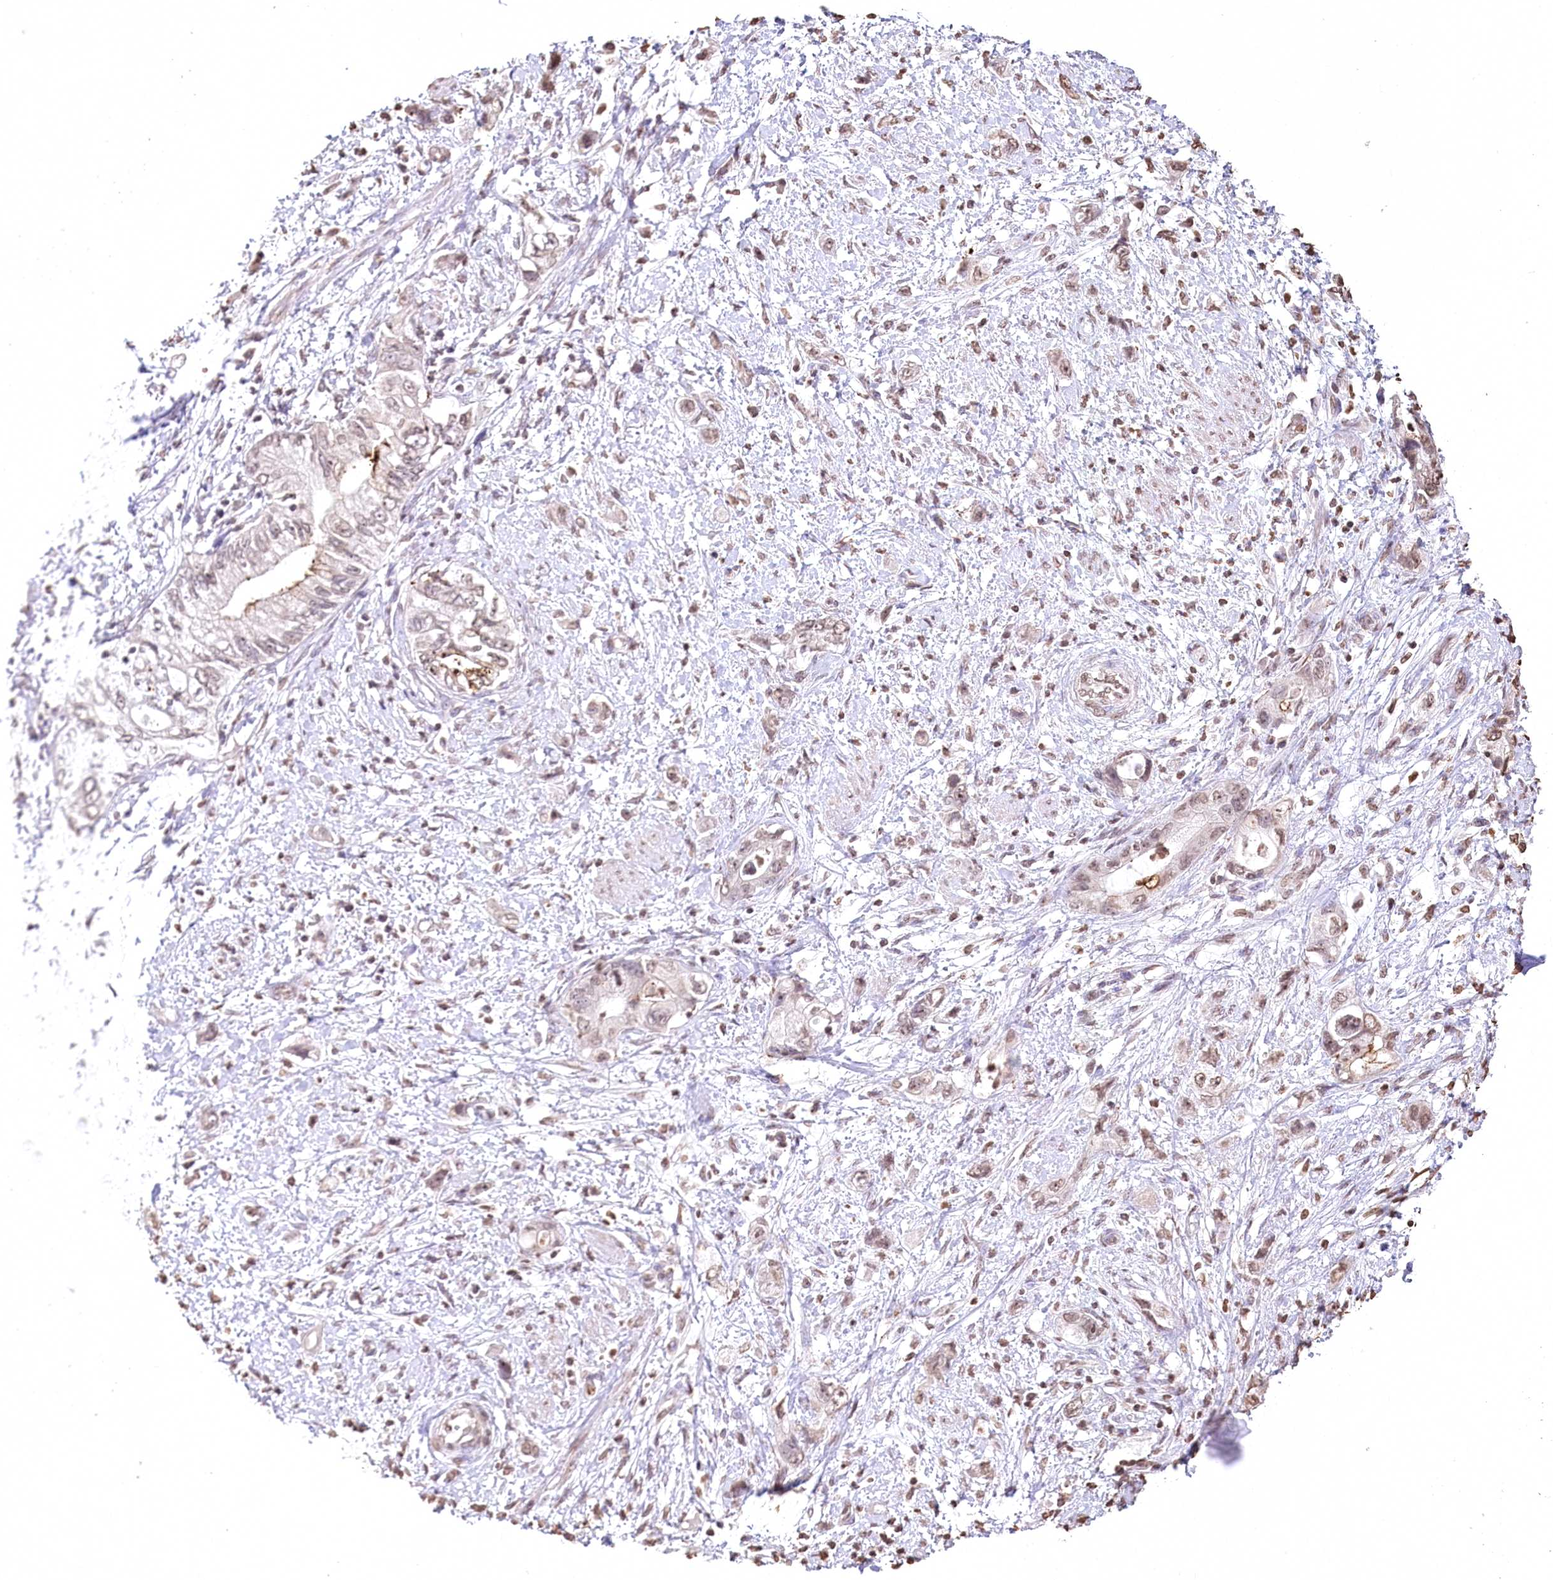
{"staining": {"intensity": "moderate", "quantity": ">75%", "location": "cytoplasmic/membranous,nuclear"}, "tissue": "pancreatic cancer", "cell_type": "Tumor cells", "image_type": "cancer", "snomed": [{"axis": "morphology", "description": "Adenocarcinoma, NOS"}, {"axis": "topography", "description": "Pancreas"}], "caption": "Protein expression analysis of human adenocarcinoma (pancreatic) reveals moderate cytoplasmic/membranous and nuclear expression in approximately >75% of tumor cells. Nuclei are stained in blue.", "gene": "DMXL1", "patient": {"sex": "female", "age": 73}}